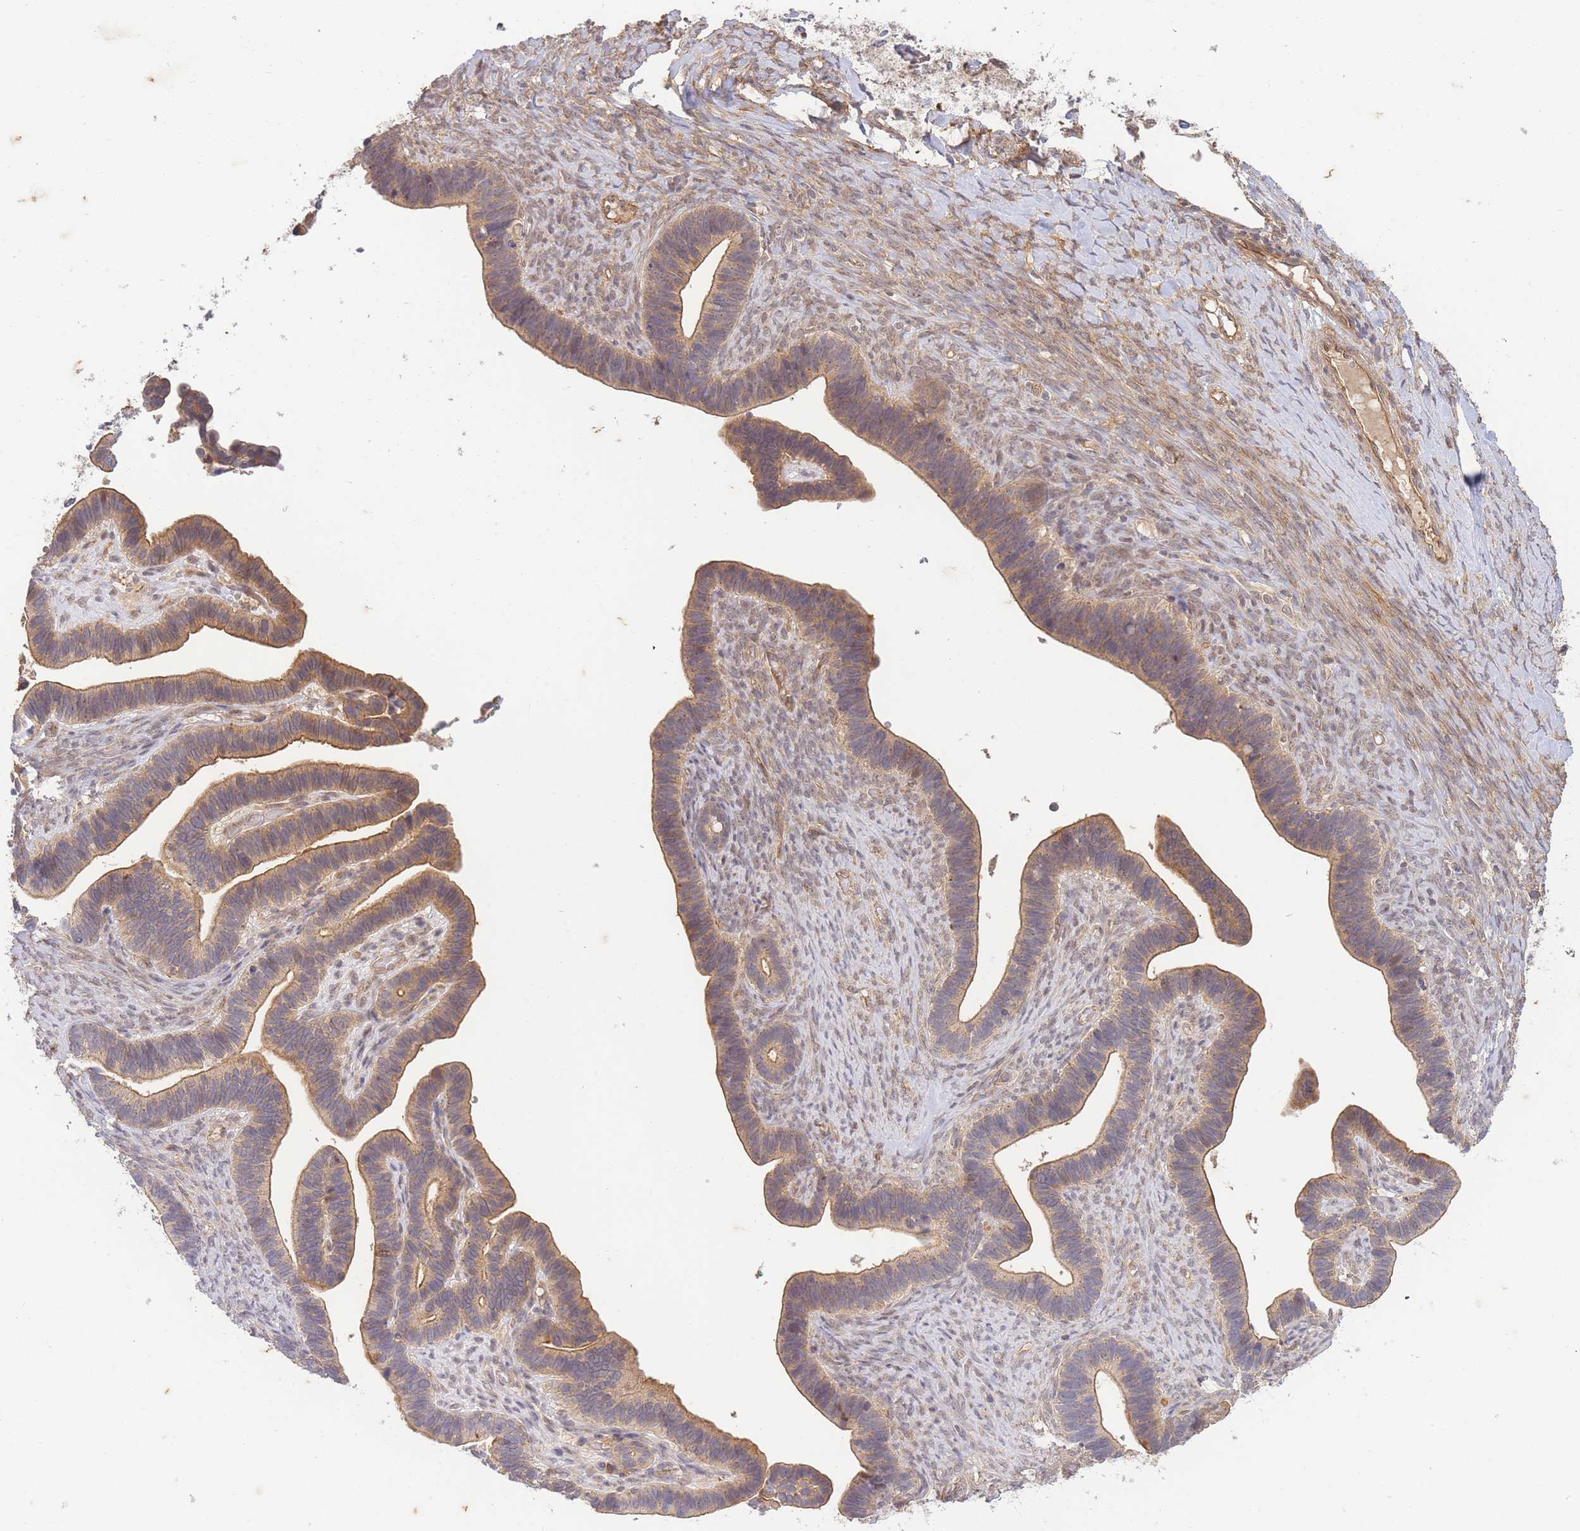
{"staining": {"intensity": "moderate", "quantity": ">75%", "location": "cytoplasmic/membranous"}, "tissue": "ovarian cancer", "cell_type": "Tumor cells", "image_type": "cancer", "snomed": [{"axis": "morphology", "description": "Cystadenocarcinoma, serous, NOS"}, {"axis": "topography", "description": "Ovary"}], "caption": "The photomicrograph exhibits a brown stain indicating the presence of a protein in the cytoplasmic/membranous of tumor cells in serous cystadenocarcinoma (ovarian).", "gene": "ST8SIA4", "patient": {"sex": "female", "age": 56}}